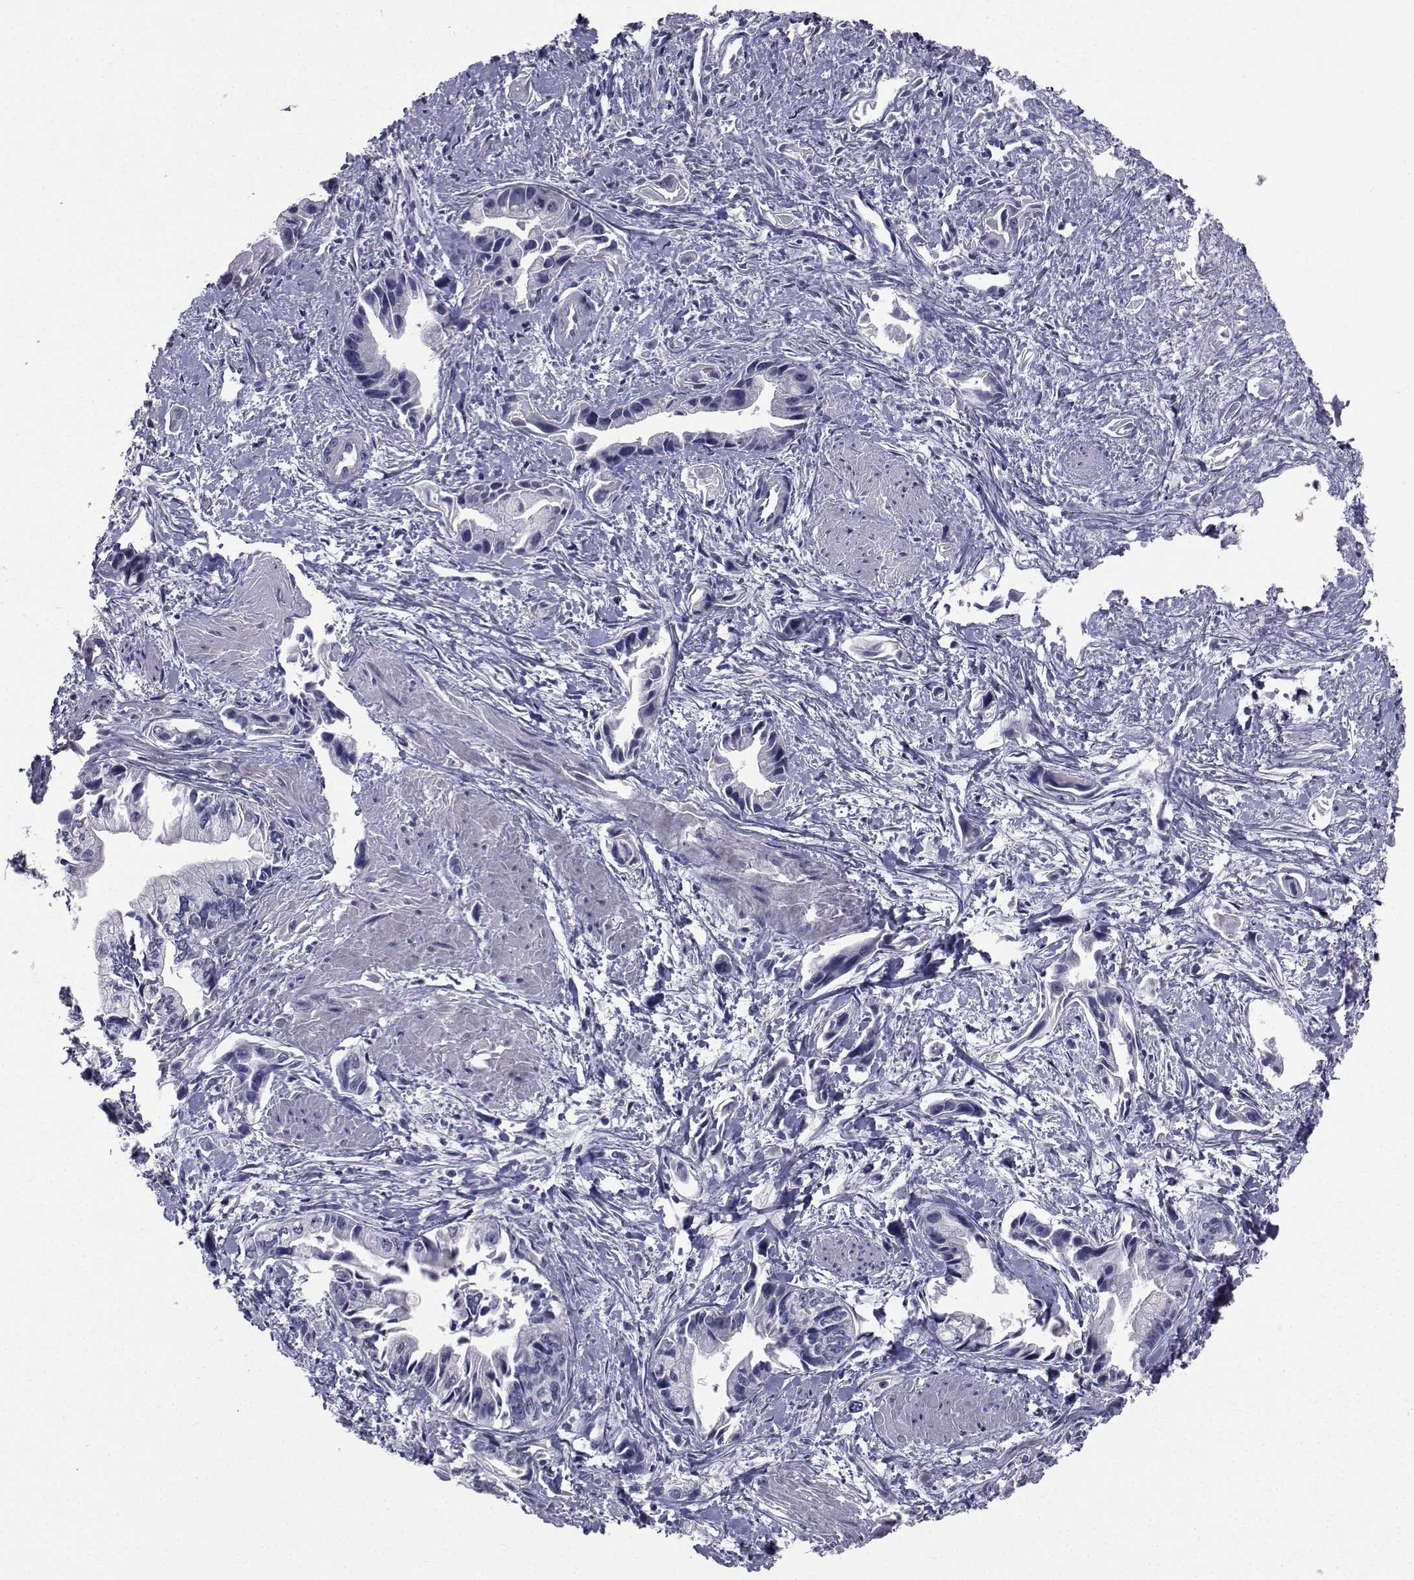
{"staining": {"intensity": "negative", "quantity": "none", "location": "none"}, "tissue": "pancreatic cancer", "cell_type": "Tumor cells", "image_type": "cancer", "snomed": [{"axis": "morphology", "description": "Adenocarcinoma, NOS"}, {"axis": "topography", "description": "Pancreas"}], "caption": "Protein analysis of adenocarcinoma (pancreatic) shows no significant staining in tumor cells.", "gene": "CHRNA1", "patient": {"sex": "female", "age": 61}}